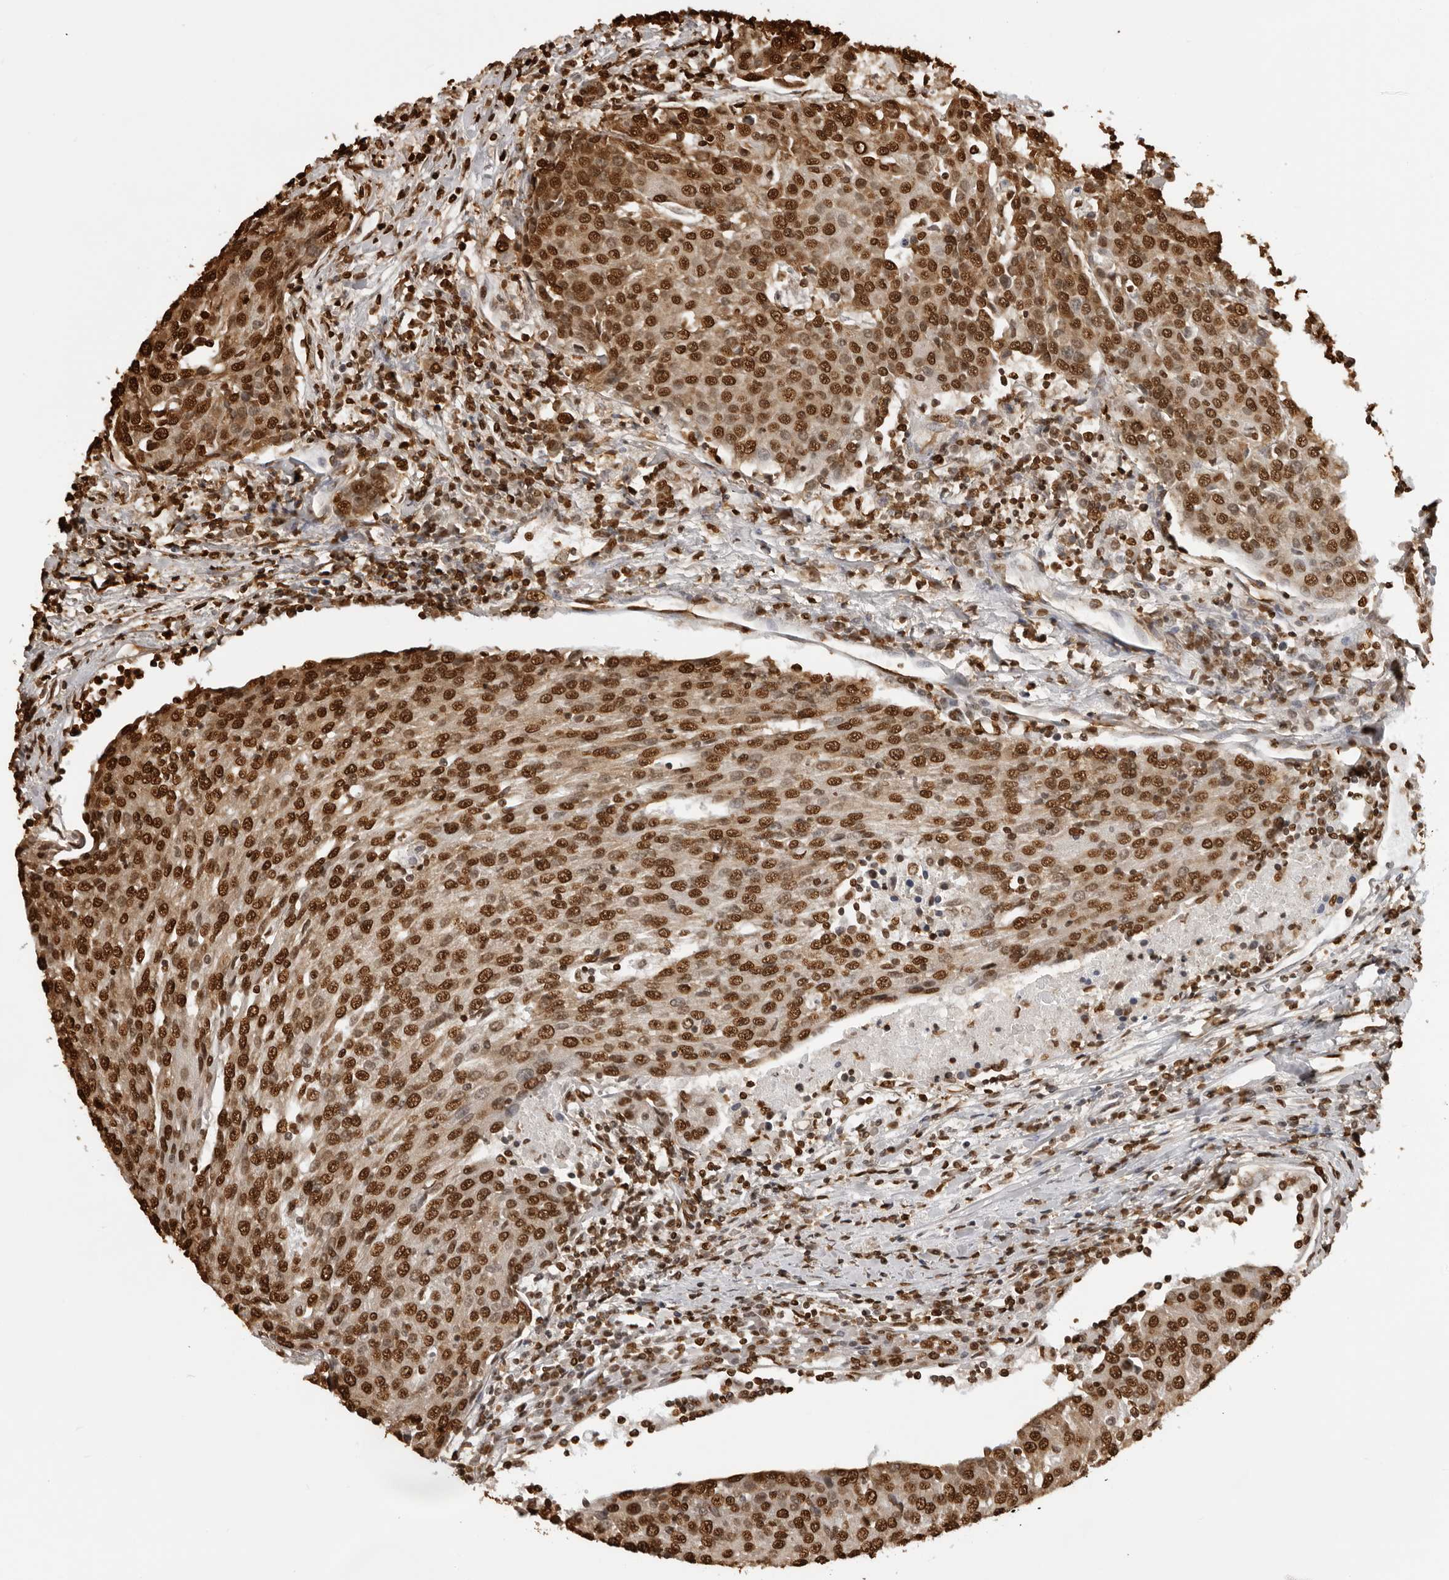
{"staining": {"intensity": "strong", "quantity": ">75%", "location": "nuclear"}, "tissue": "urothelial cancer", "cell_type": "Tumor cells", "image_type": "cancer", "snomed": [{"axis": "morphology", "description": "Urothelial carcinoma, High grade"}, {"axis": "topography", "description": "Urinary bladder"}], "caption": "A photomicrograph of urothelial carcinoma (high-grade) stained for a protein exhibits strong nuclear brown staining in tumor cells.", "gene": "ZFP91", "patient": {"sex": "female", "age": 85}}